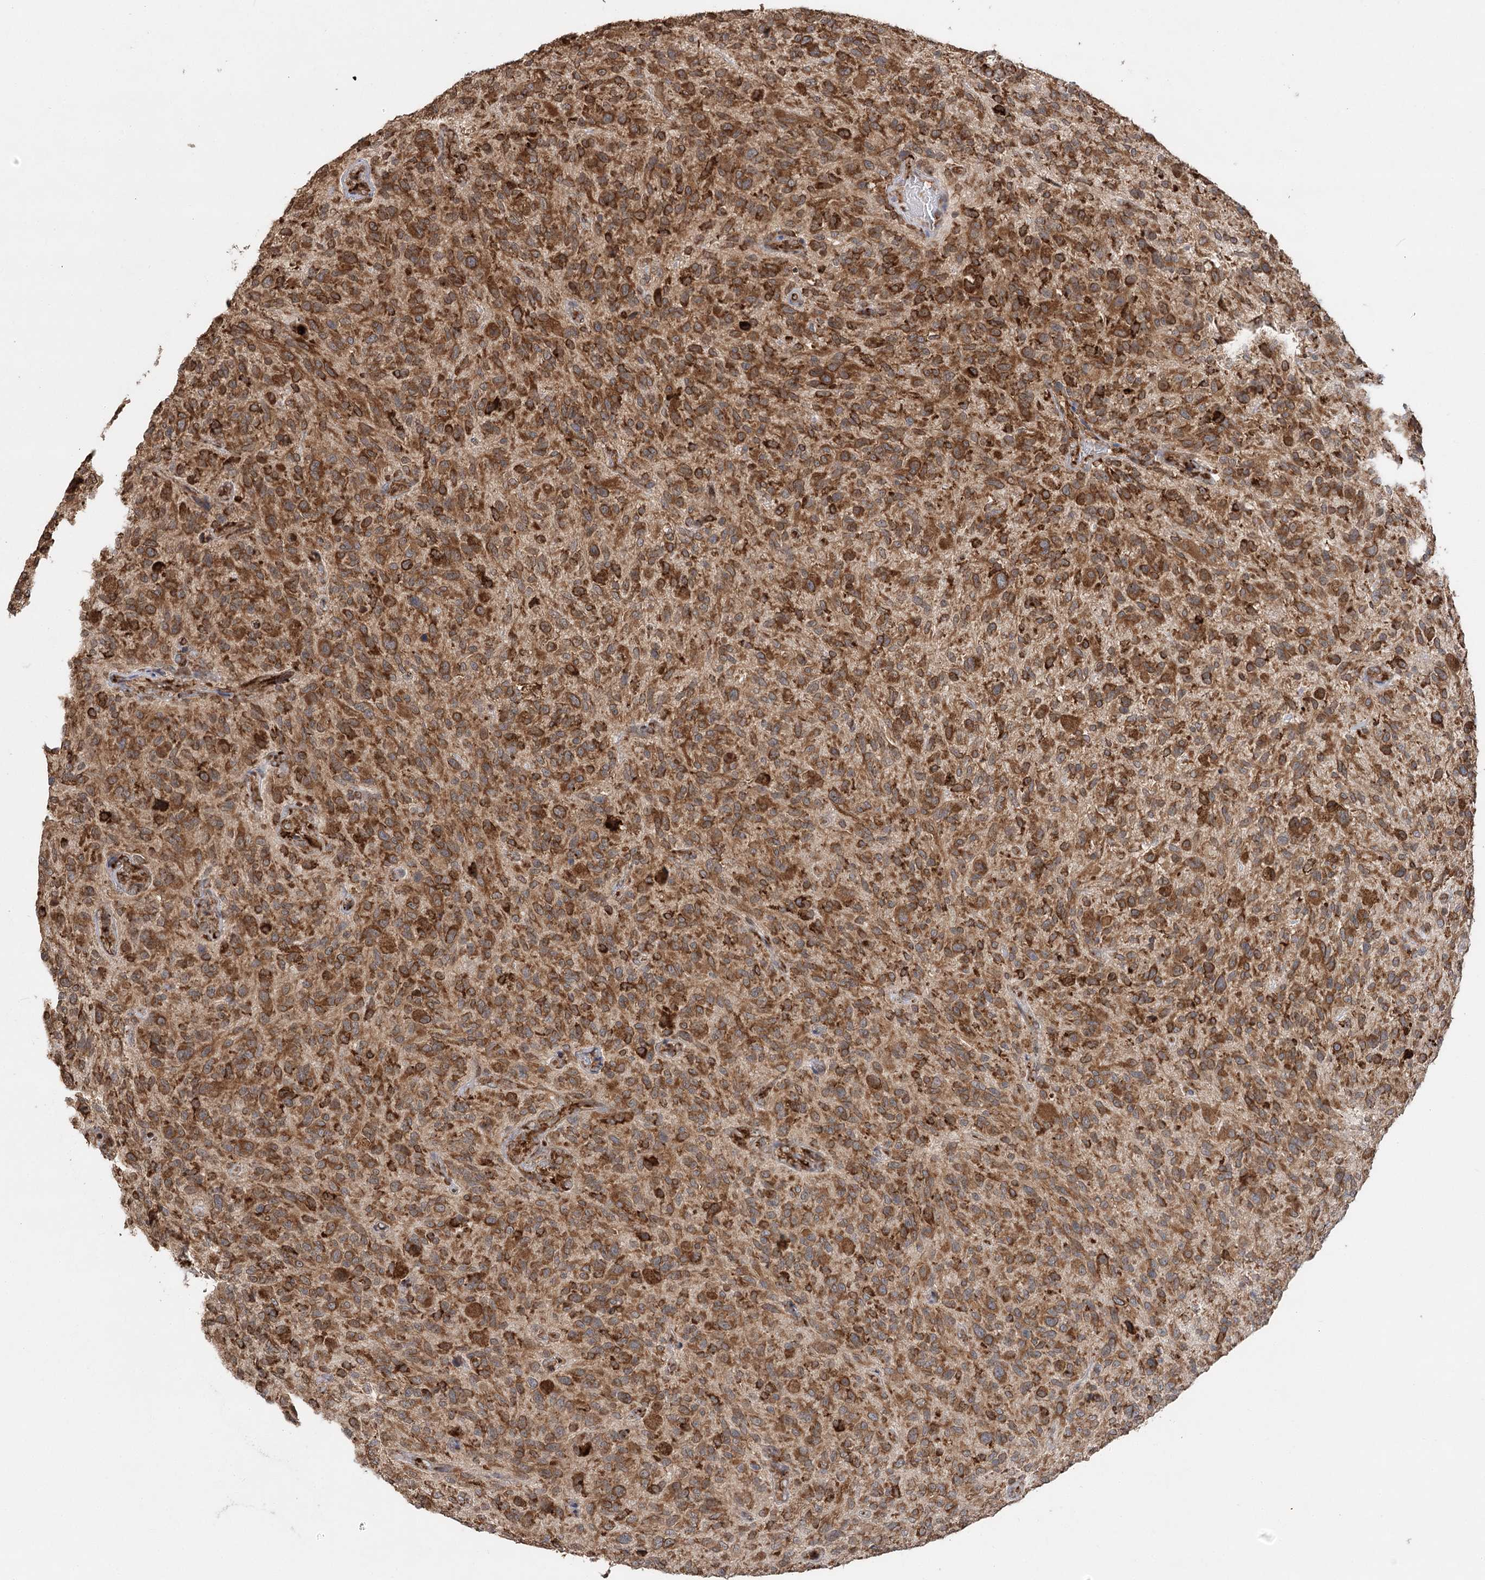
{"staining": {"intensity": "moderate", "quantity": ">75%", "location": "cytoplasmic/membranous"}, "tissue": "glioma", "cell_type": "Tumor cells", "image_type": "cancer", "snomed": [{"axis": "morphology", "description": "Glioma, malignant, High grade"}, {"axis": "topography", "description": "Brain"}], "caption": "A high-resolution photomicrograph shows IHC staining of malignant glioma (high-grade), which exhibits moderate cytoplasmic/membranous expression in about >75% of tumor cells.", "gene": "DNAJB14", "patient": {"sex": "male", "age": 47}}